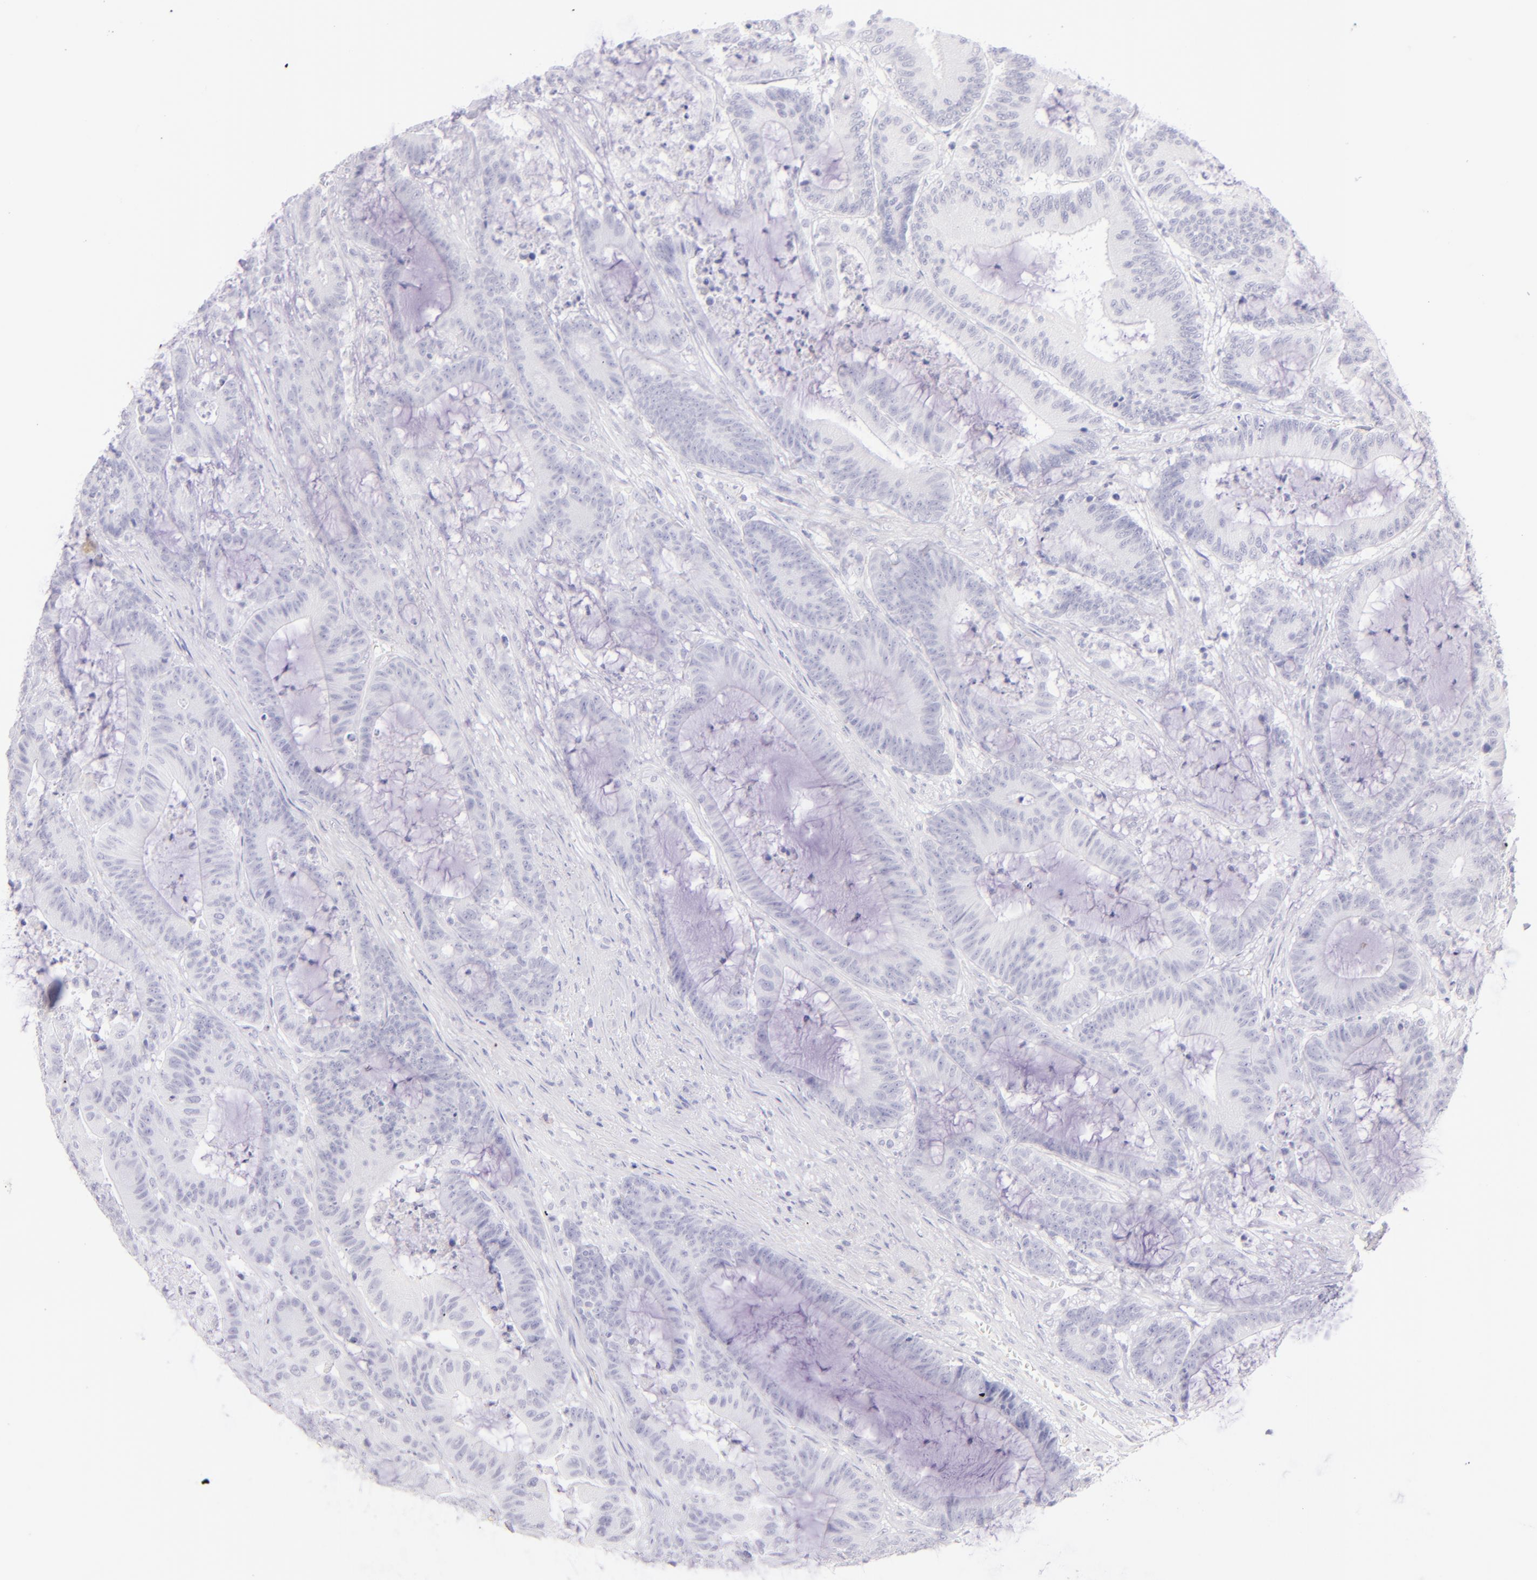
{"staining": {"intensity": "negative", "quantity": "none", "location": "none"}, "tissue": "colorectal cancer", "cell_type": "Tumor cells", "image_type": "cancer", "snomed": [{"axis": "morphology", "description": "Adenocarcinoma, NOS"}, {"axis": "topography", "description": "Colon"}], "caption": "Immunohistochemistry of colorectal cancer displays no expression in tumor cells.", "gene": "SDC1", "patient": {"sex": "female", "age": 84}}